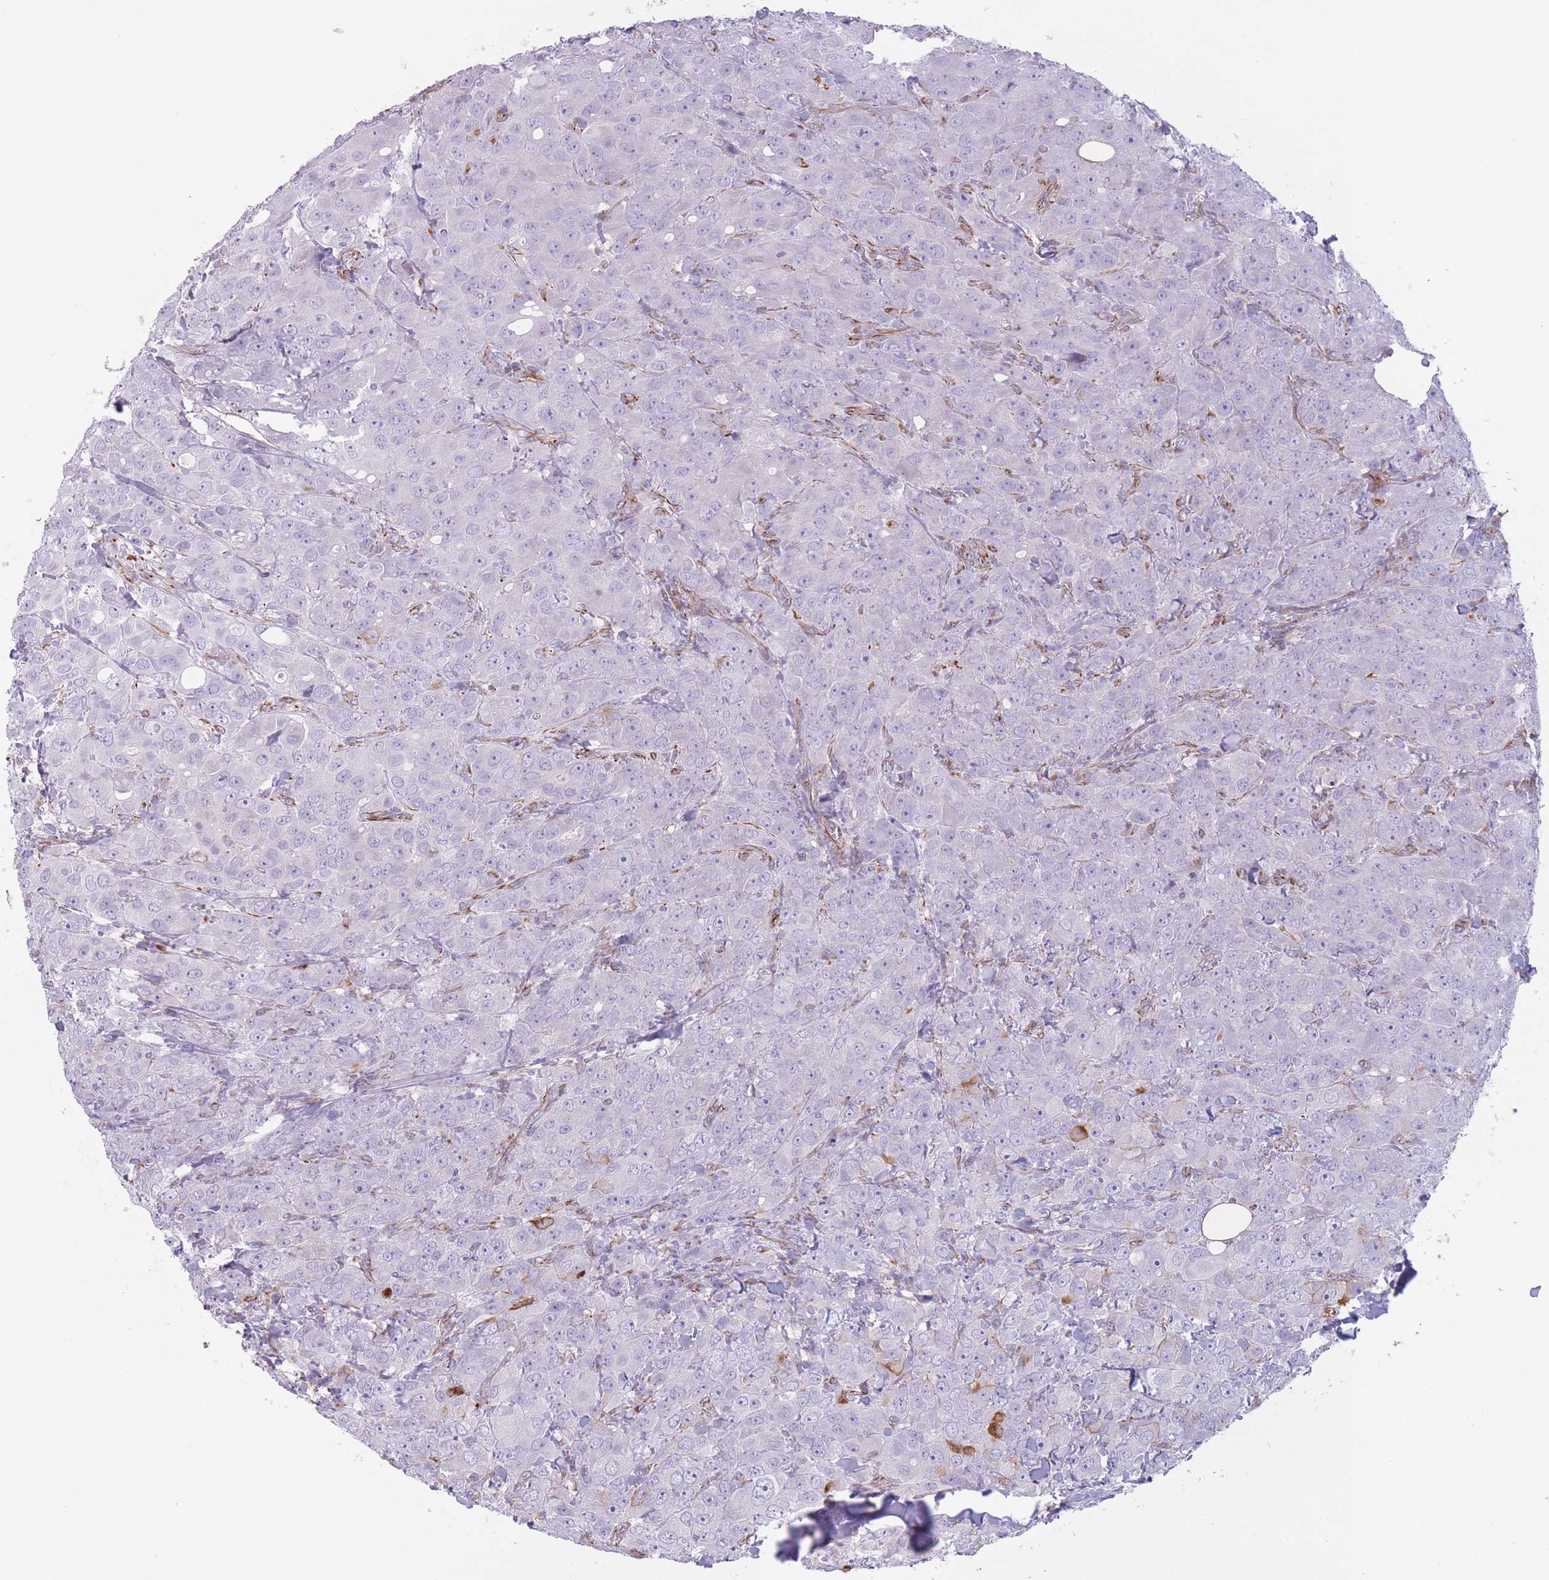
{"staining": {"intensity": "negative", "quantity": "none", "location": "none"}, "tissue": "breast cancer", "cell_type": "Tumor cells", "image_type": "cancer", "snomed": [{"axis": "morphology", "description": "Duct carcinoma"}, {"axis": "topography", "description": "Breast"}], "caption": "Immunohistochemistry photomicrograph of neoplastic tissue: human breast cancer stained with DAB (3,3'-diaminobenzidine) displays no significant protein expression in tumor cells.", "gene": "PTCD1", "patient": {"sex": "female", "age": 43}}